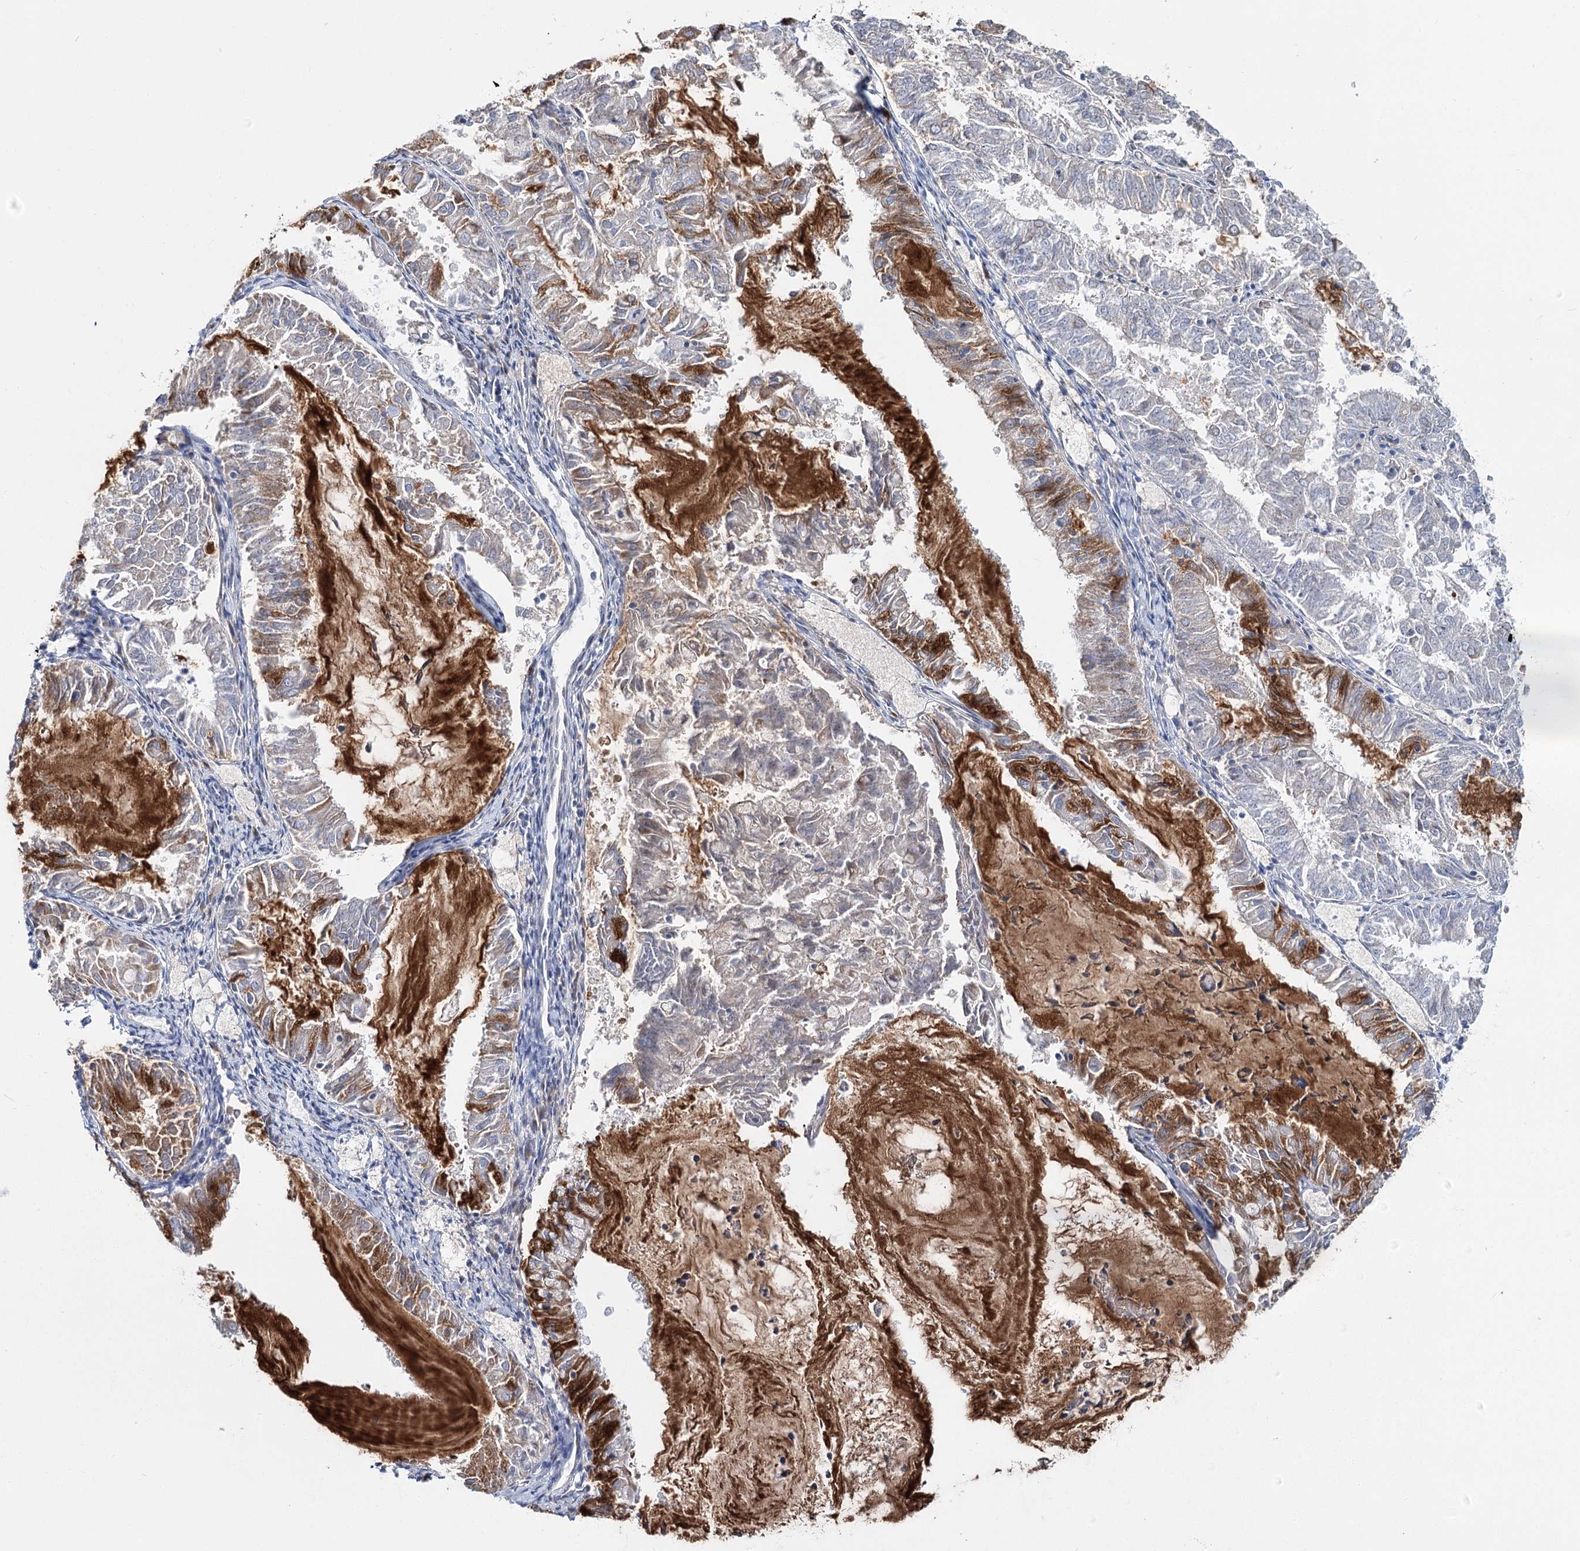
{"staining": {"intensity": "moderate", "quantity": "<25%", "location": "cytoplasmic/membranous"}, "tissue": "endometrial cancer", "cell_type": "Tumor cells", "image_type": "cancer", "snomed": [{"axis": "morphology", "description": "Adenocarcinoma, NOS"}, {"axis": "topography", "description": "Endometrium"}], "caption": "This is an image of immunohistochemistry staining of endometrial cancer (adenocarcinoma), which shows moderate staining in the cytoplasmic/membranous of tumor cells.", "gene": "CPLANE1", "patient": {"sex": "female", "age": 57}}